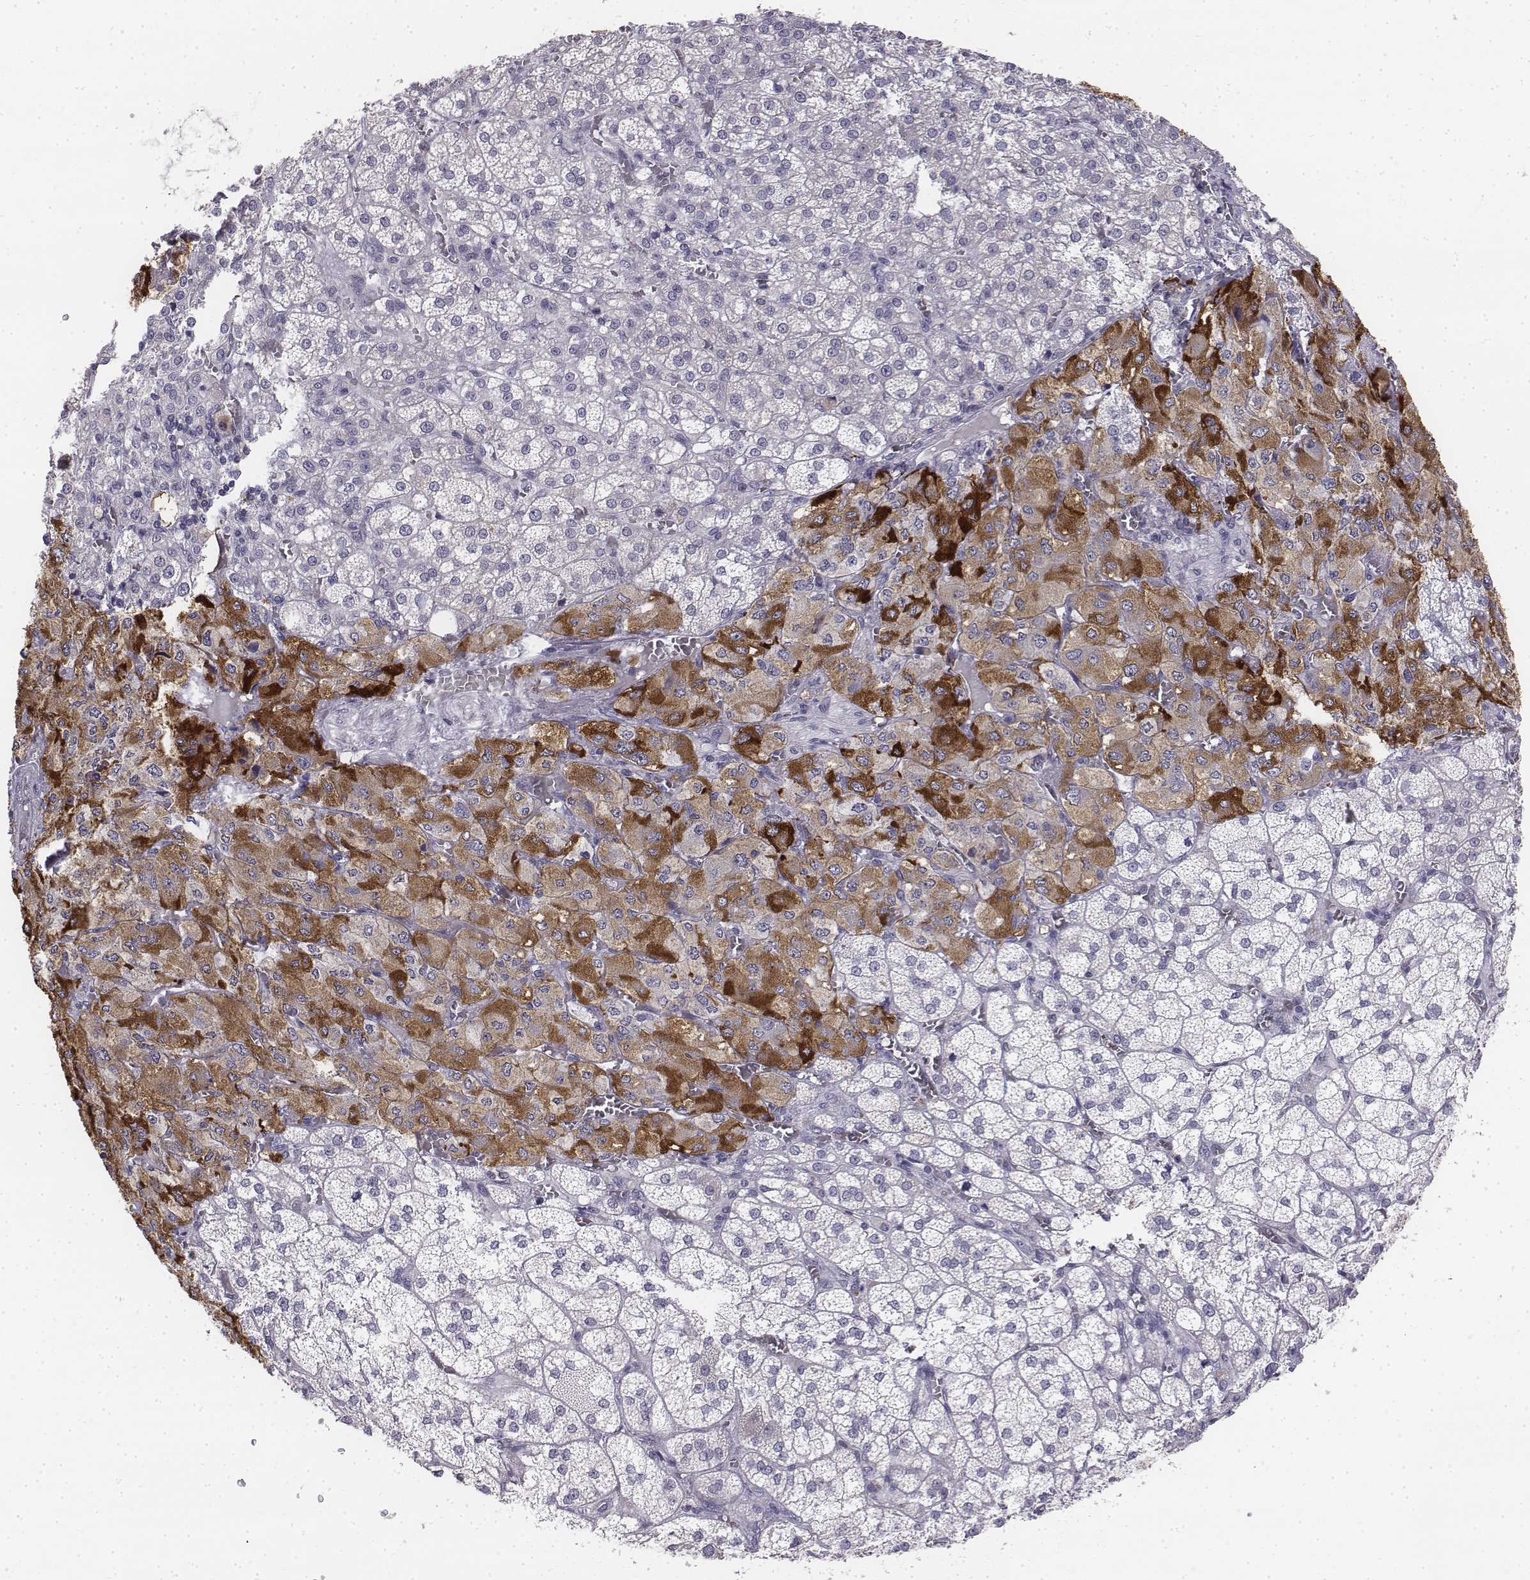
{"staining": {"intensity": "moderate", "quantity": "25%-75%", "location": "cytoplasmic/membranous"}, "tissue": "adrenal gland", "cell_type": "Glandular cells", "image_type": "normal", "snomed": [{"axis": "morphology", "description": "Normal tissue, NOS"}, {"axis": "topography", "description": "Adrenal gland"}], "caption": "DAB (3,3'-diaminobenzidine) immunohistochemical staining of normal human adrenal gland exhibits moderate cytoplasmic/membranous protein positivity in approximately 25%-75% of glandular cells.", "gene": "PENK", "patient": {"sex": "female", "age": 60}}